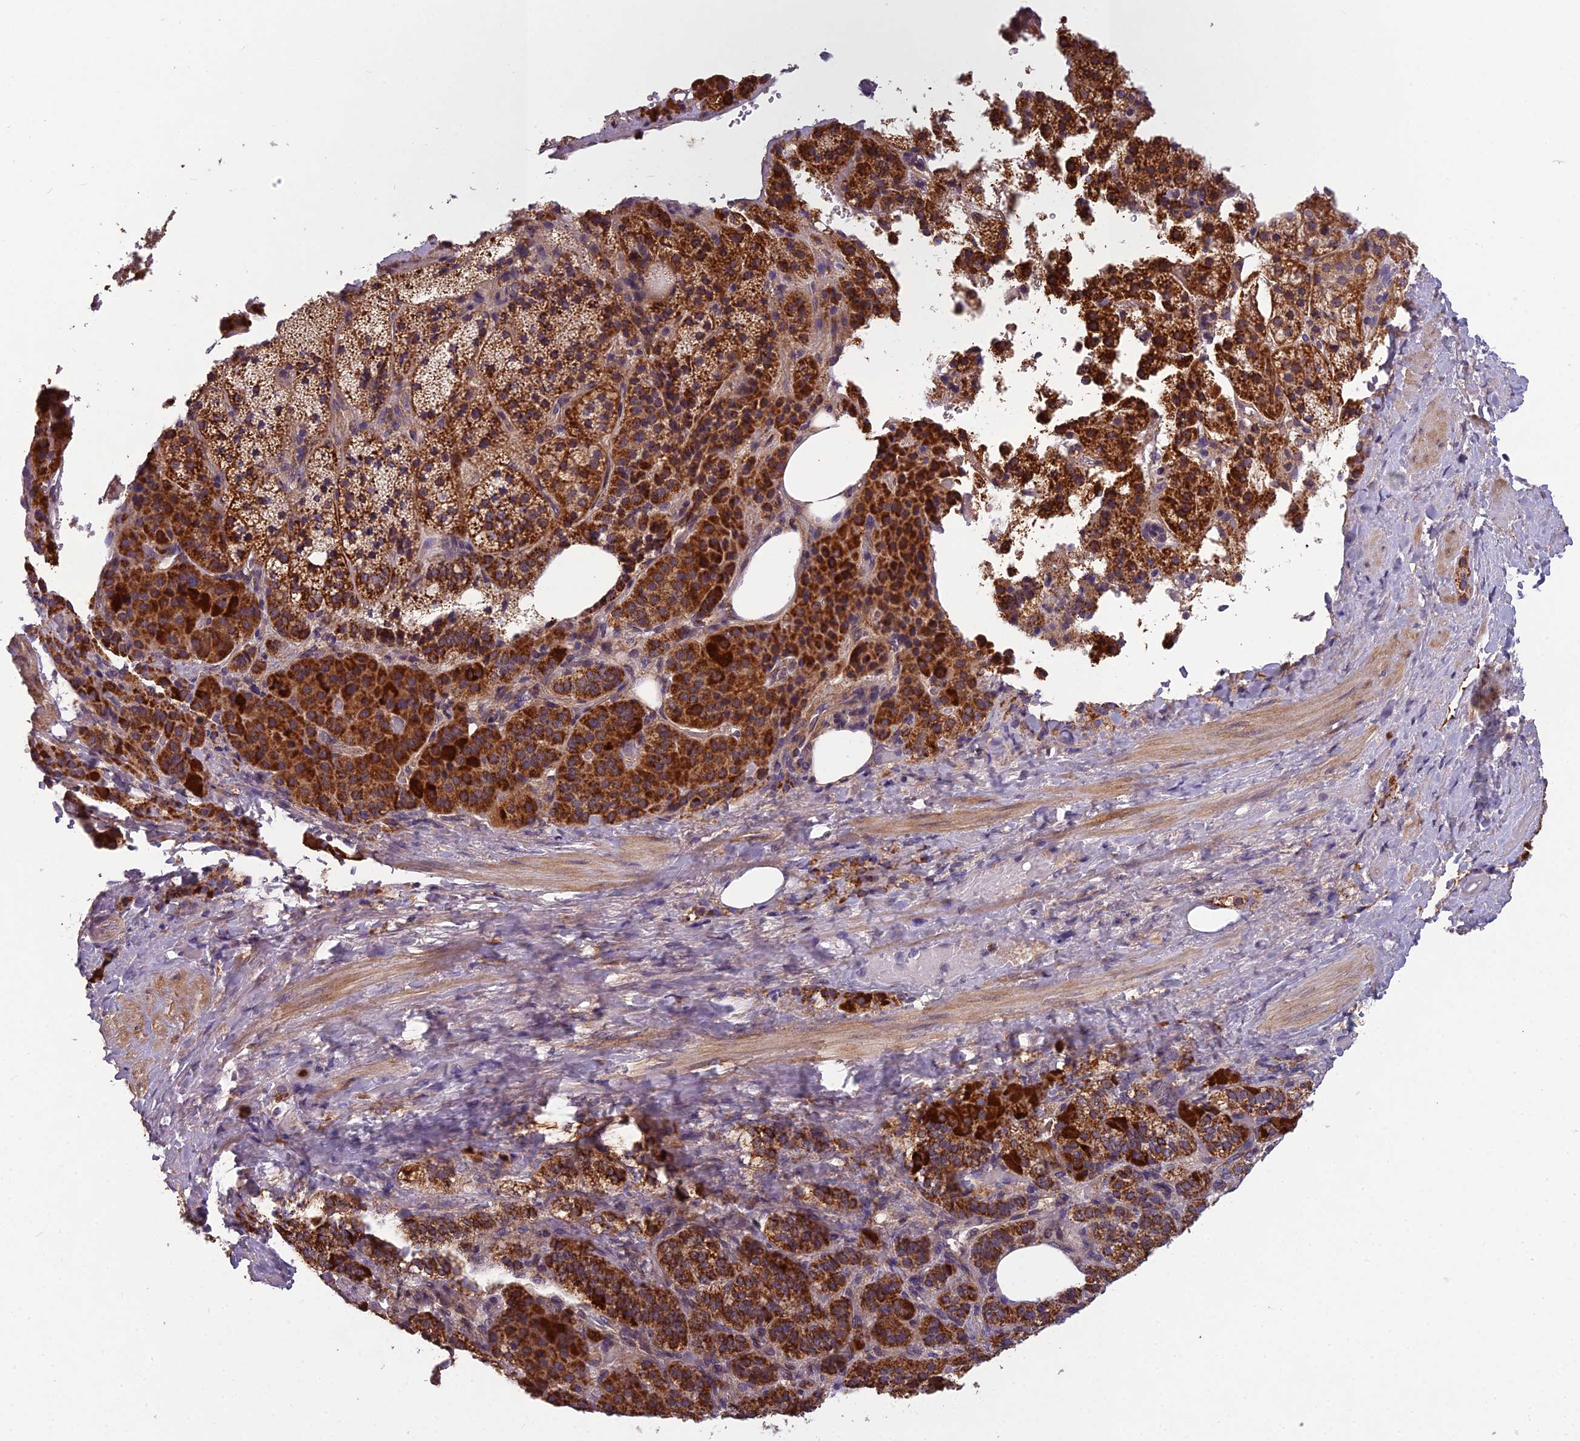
{"staining": {"intensity": "strong", "quantity": ">75%", "location": "cytoplasmic/membranous"}, "tissue": "adrenal gland", "cell_type": "Glandular cells", "image_type": "normal", "snomed": [{"axis": "morphology", "description": "Normal tissue, NOS"}, {"axis": "topography", "description": "Adrenal gland"}], "caption": "The immunohistochemical stain shows strong cytoplasmic/membranous positivity in glandular cells of normal adrenal gland. (DAB IHC with brightfield microscopy, high magnification).", "gene": "ENSG00000188897", "patient": {"sex": "female", "age": 59}}